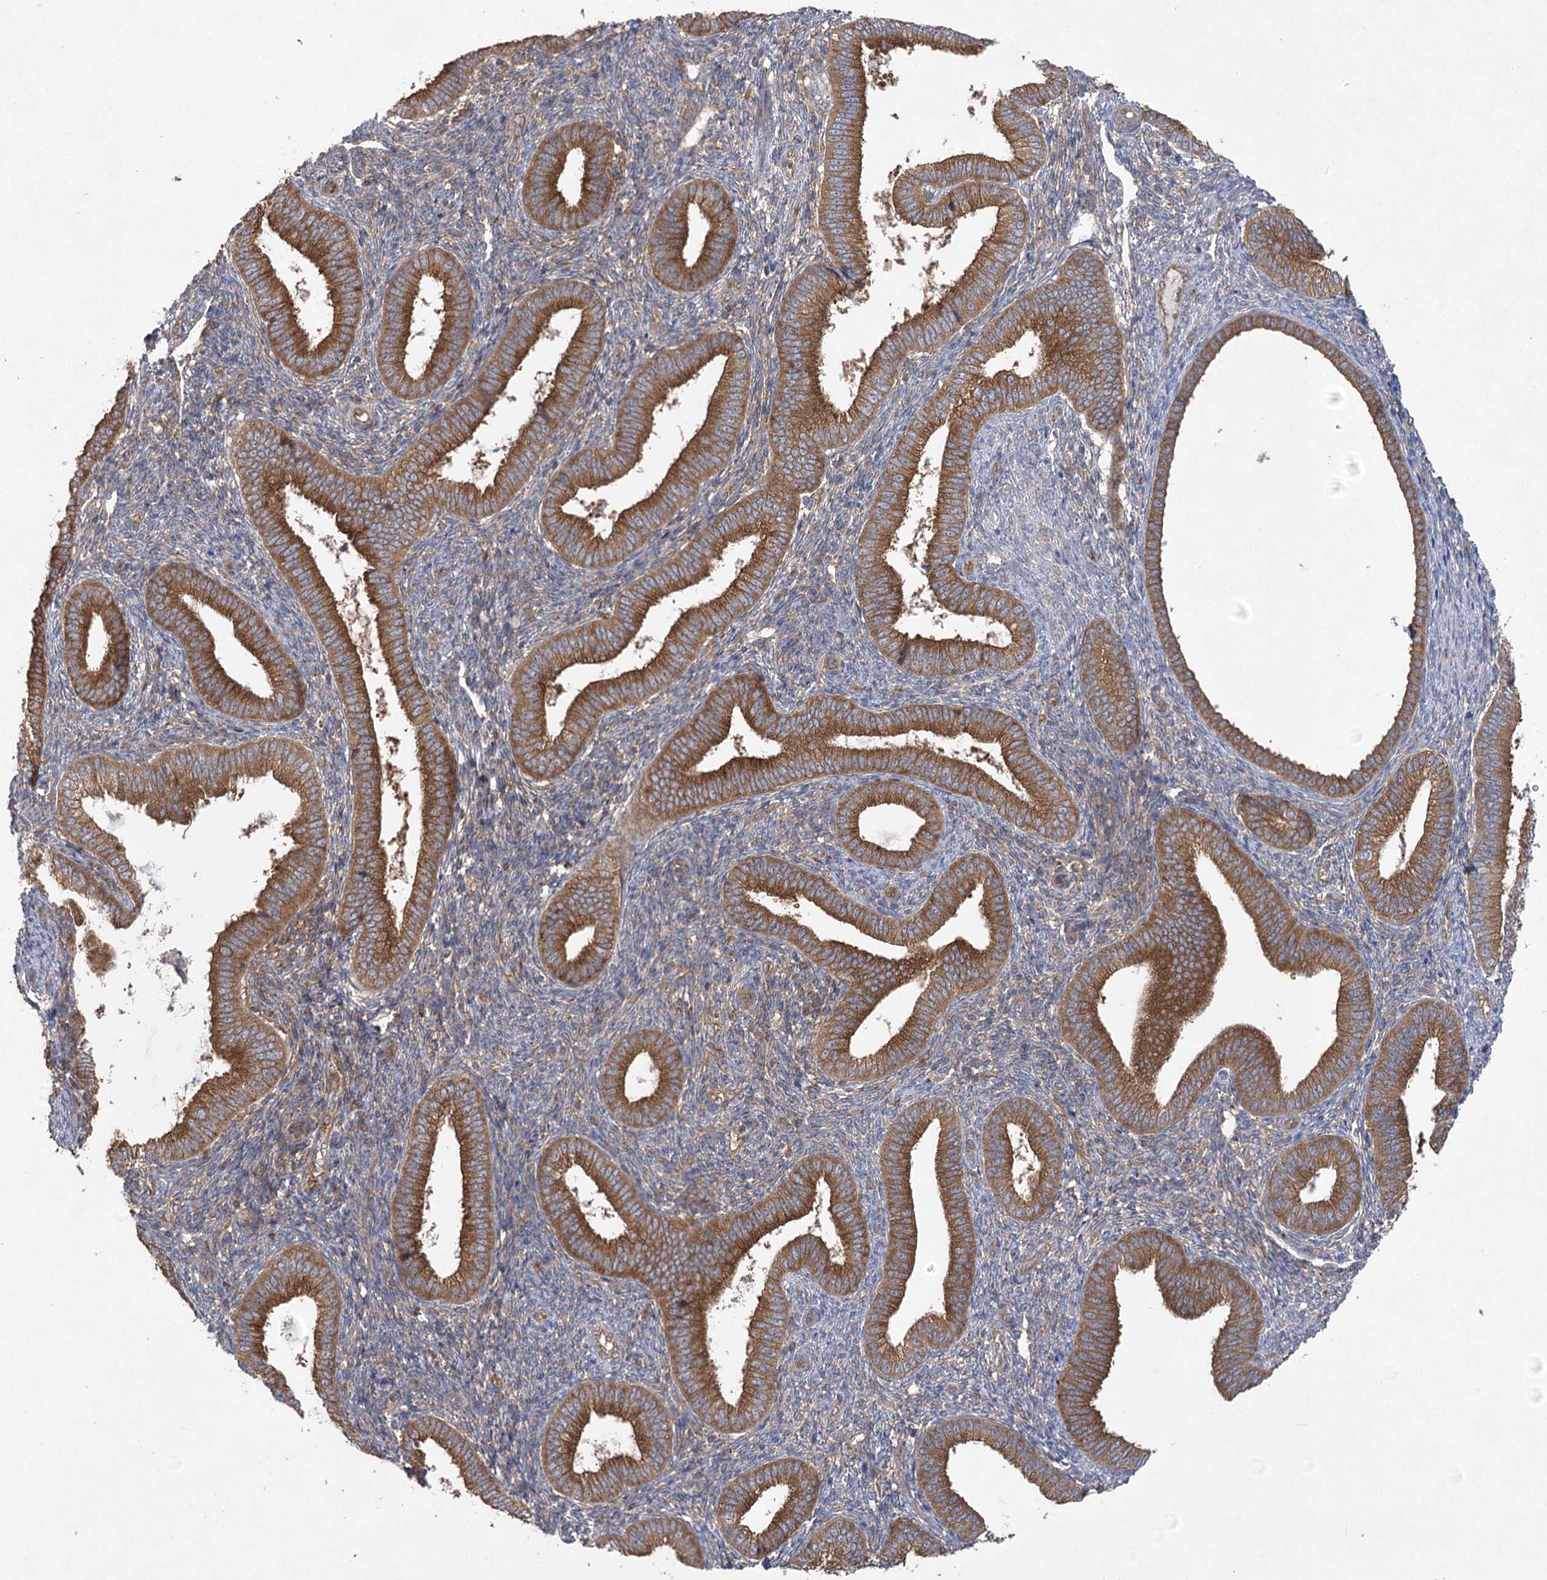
{"staining": {"intensity": "moderate", "quantity": "25%-75%", "location": "cytoplasmic/membranous"}, "tissue": "endometrium", "cell_type": "Cells in endometrial stroma", "image_type": "normal", "snomed": [{"axis": "morphology", "description": "Normal tissue, NOS"}, {"axis": "topography", "description": "Endometrium"}], "caption": "Moderate cytoplasmic/membranous protein expression is identified in about 25%-75% of cells in endometrial stroma in endometrium.", "gene": "EIF3A", "patient": {"sex": "female", "age": 39}}